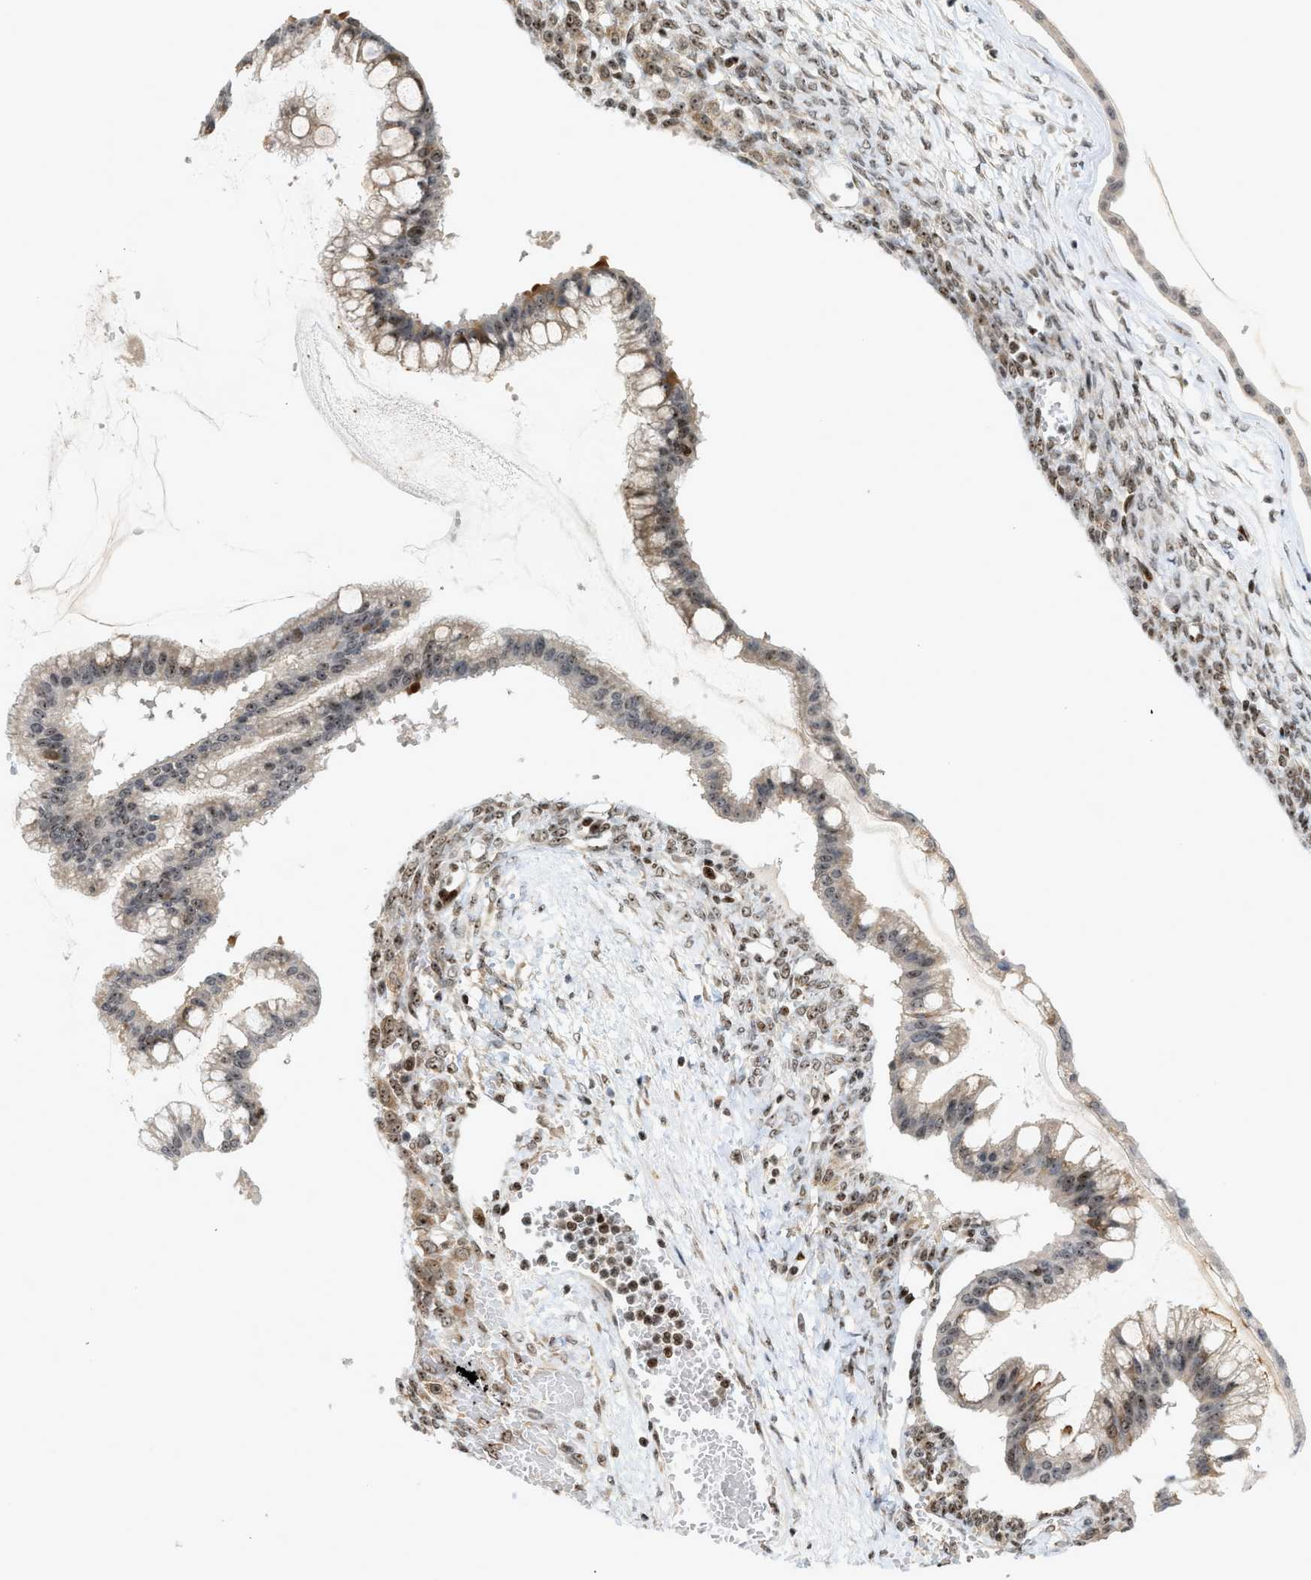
{"staining": {"intensity": "moderate", "quantity": "25%-75%", "location": "nuclear"}, "tissue": "ovarian cancer", "cell_type": "Tumor cells", "image_type": "cancer", "snomed": [{"axis": "morphology", "description": "Cystadenocarcinoma, mucinous, NOS"}, {"axis": "topography", "description": "Ovary"}], "caption": "The histopathology image demonstrates immunohistochemical staining of ovarian cancer. There is moderate nuclear staining is seen in about 25%-75% of tumor cells.", "gene": "ZNF22", "patient": {"sex": "female", "age": 73}}